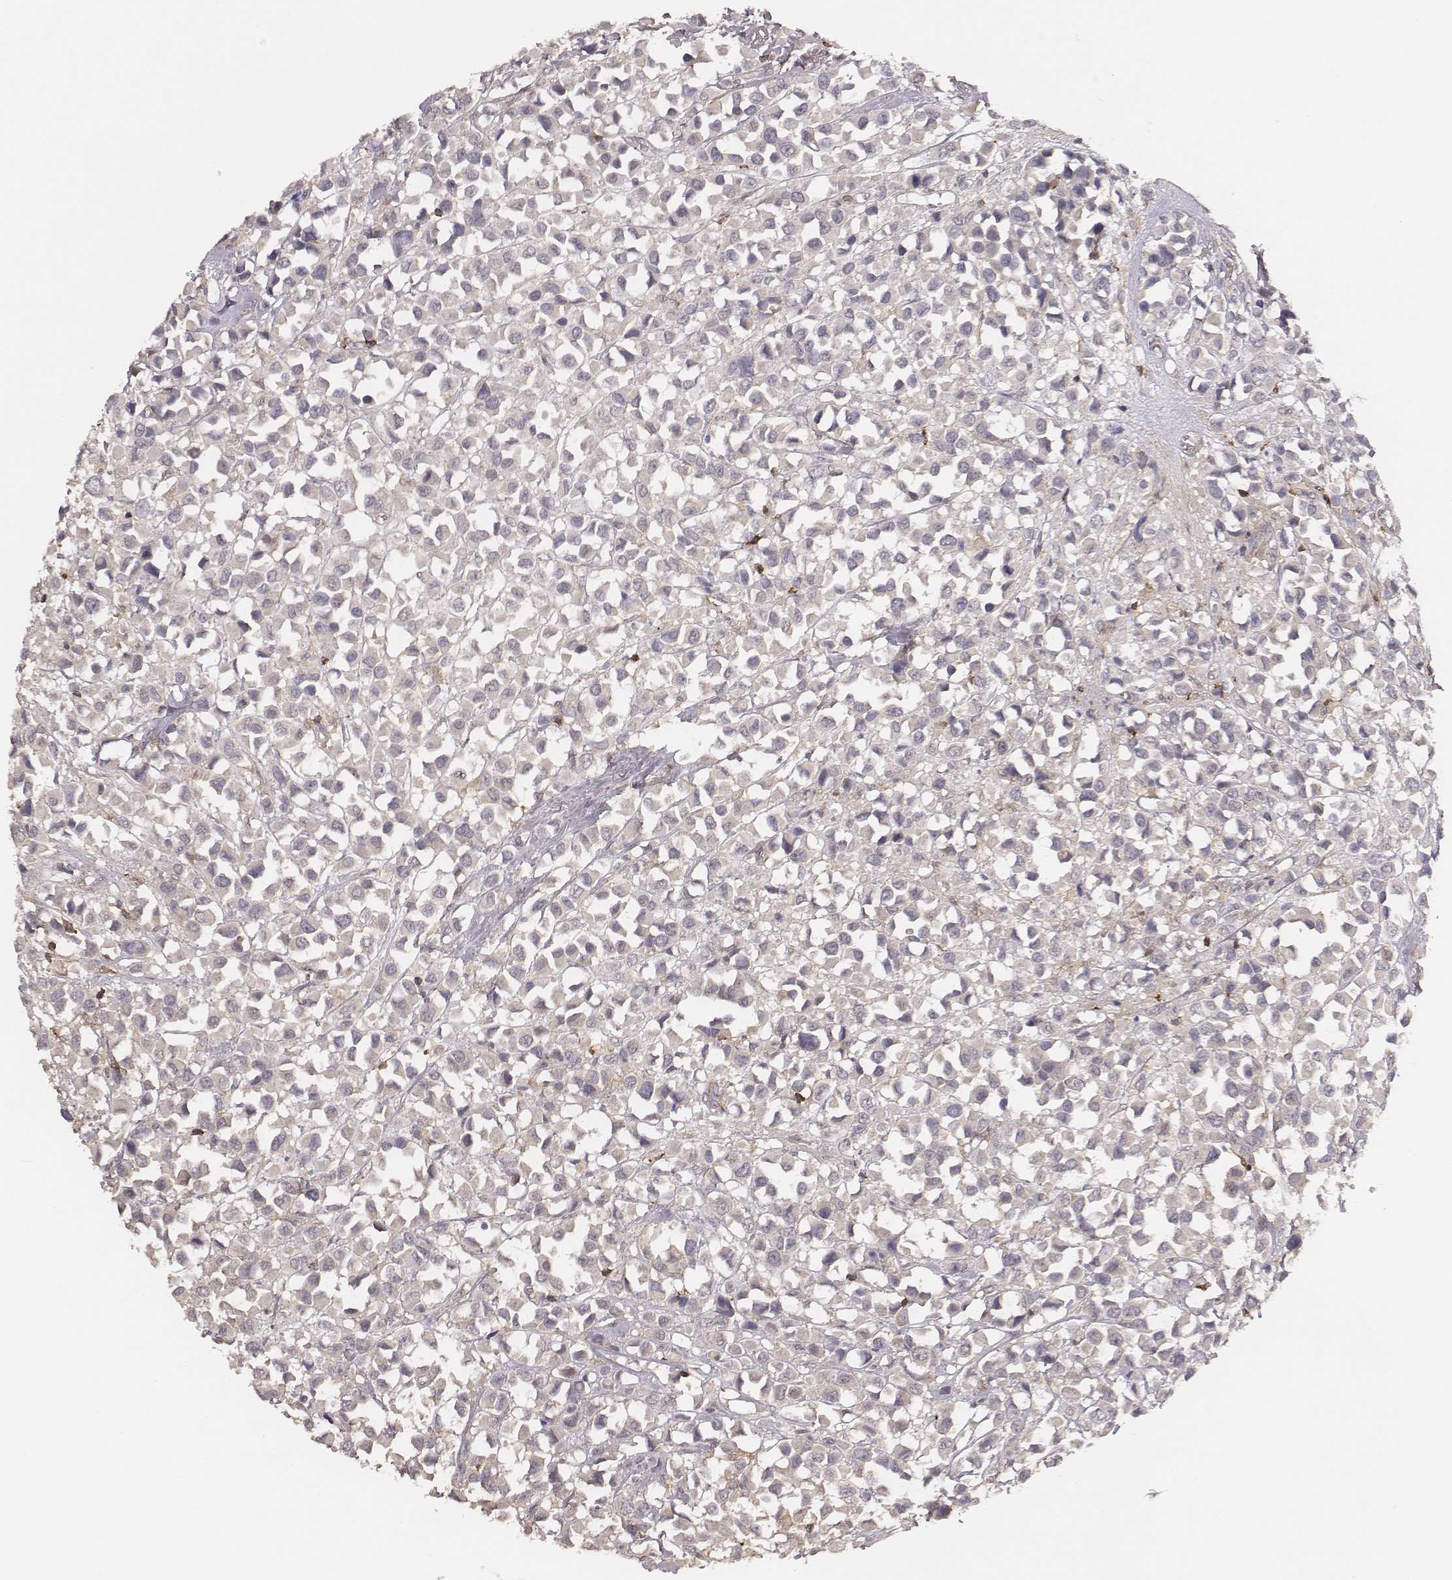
{"staining": {"intensity": "negative", "quantity": "none", "location": "none"}, "tissue": "breast cancer", "cell_type": "Tumor cells", "image_type": "cancer", "snomed": [{"axis": "morphology", "description": "Duct carcinoma"}, {"axis": "topography", "description": "Breast"}], "caption": "This photomicrograph is of breast cancer stained with IHC to label a protein in brown with the nuclei are counter-stained blue. There is no positivity in tumor cells.", "gene": "PILRA", "patient": {"sex": "female", "age": 61}}